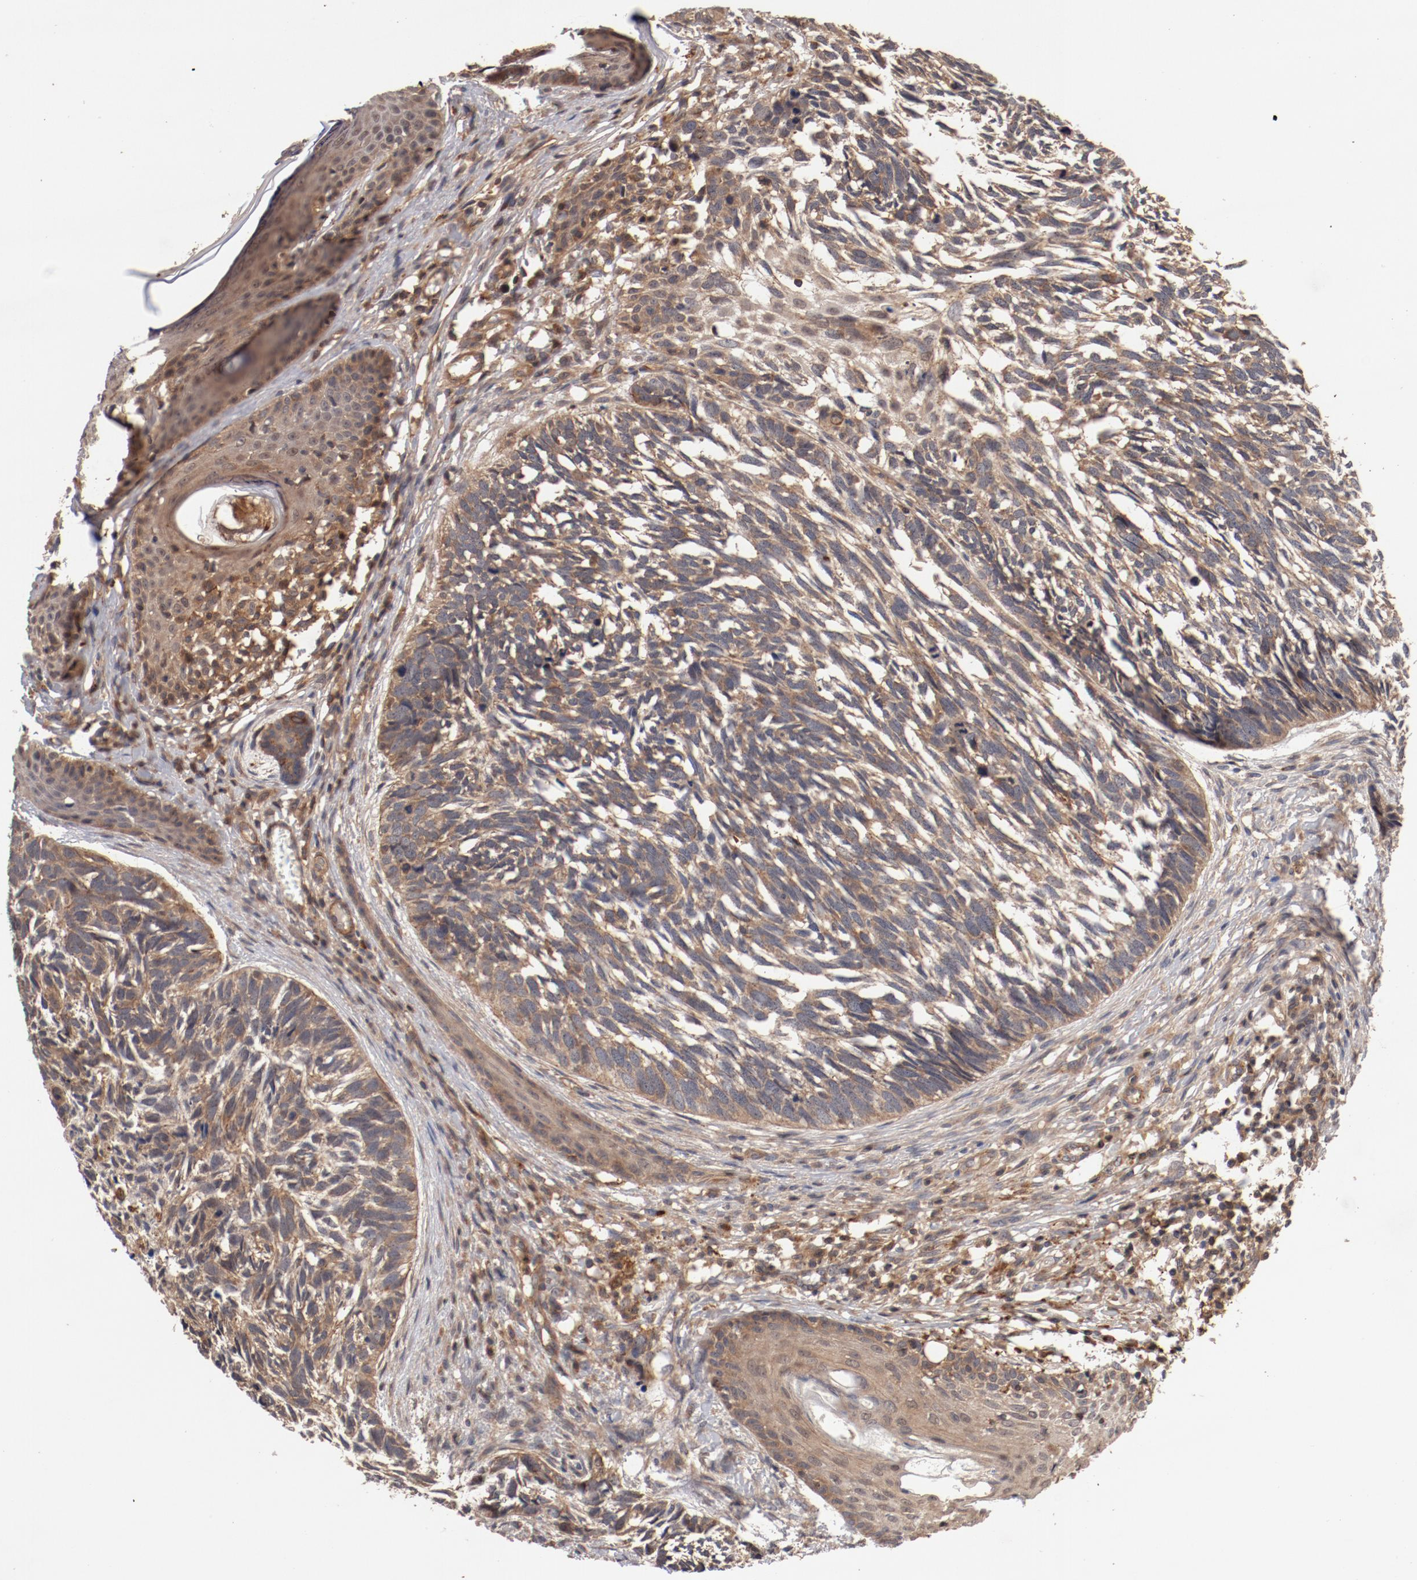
{"staining": {"intensity": "moderate", "quantity": ">75%", "location": "cytoplasmic/membranous"}, "tissue": "skin cancer", "cell_type": "Tumor cells", "image_type": "cancer", "snomed": [{"axis": "morphology", "description": "Basal cell carcinoma"}, {"axis": "topography", "description": "Skin"}], "caption": "This is a micrograph of IHC staining of skin cancer, which shows moderate expression in the cytoplasmic/membranous of tumor cells.", "gene": "GUF1", "patient": {"sex": "male", "age": 63}}